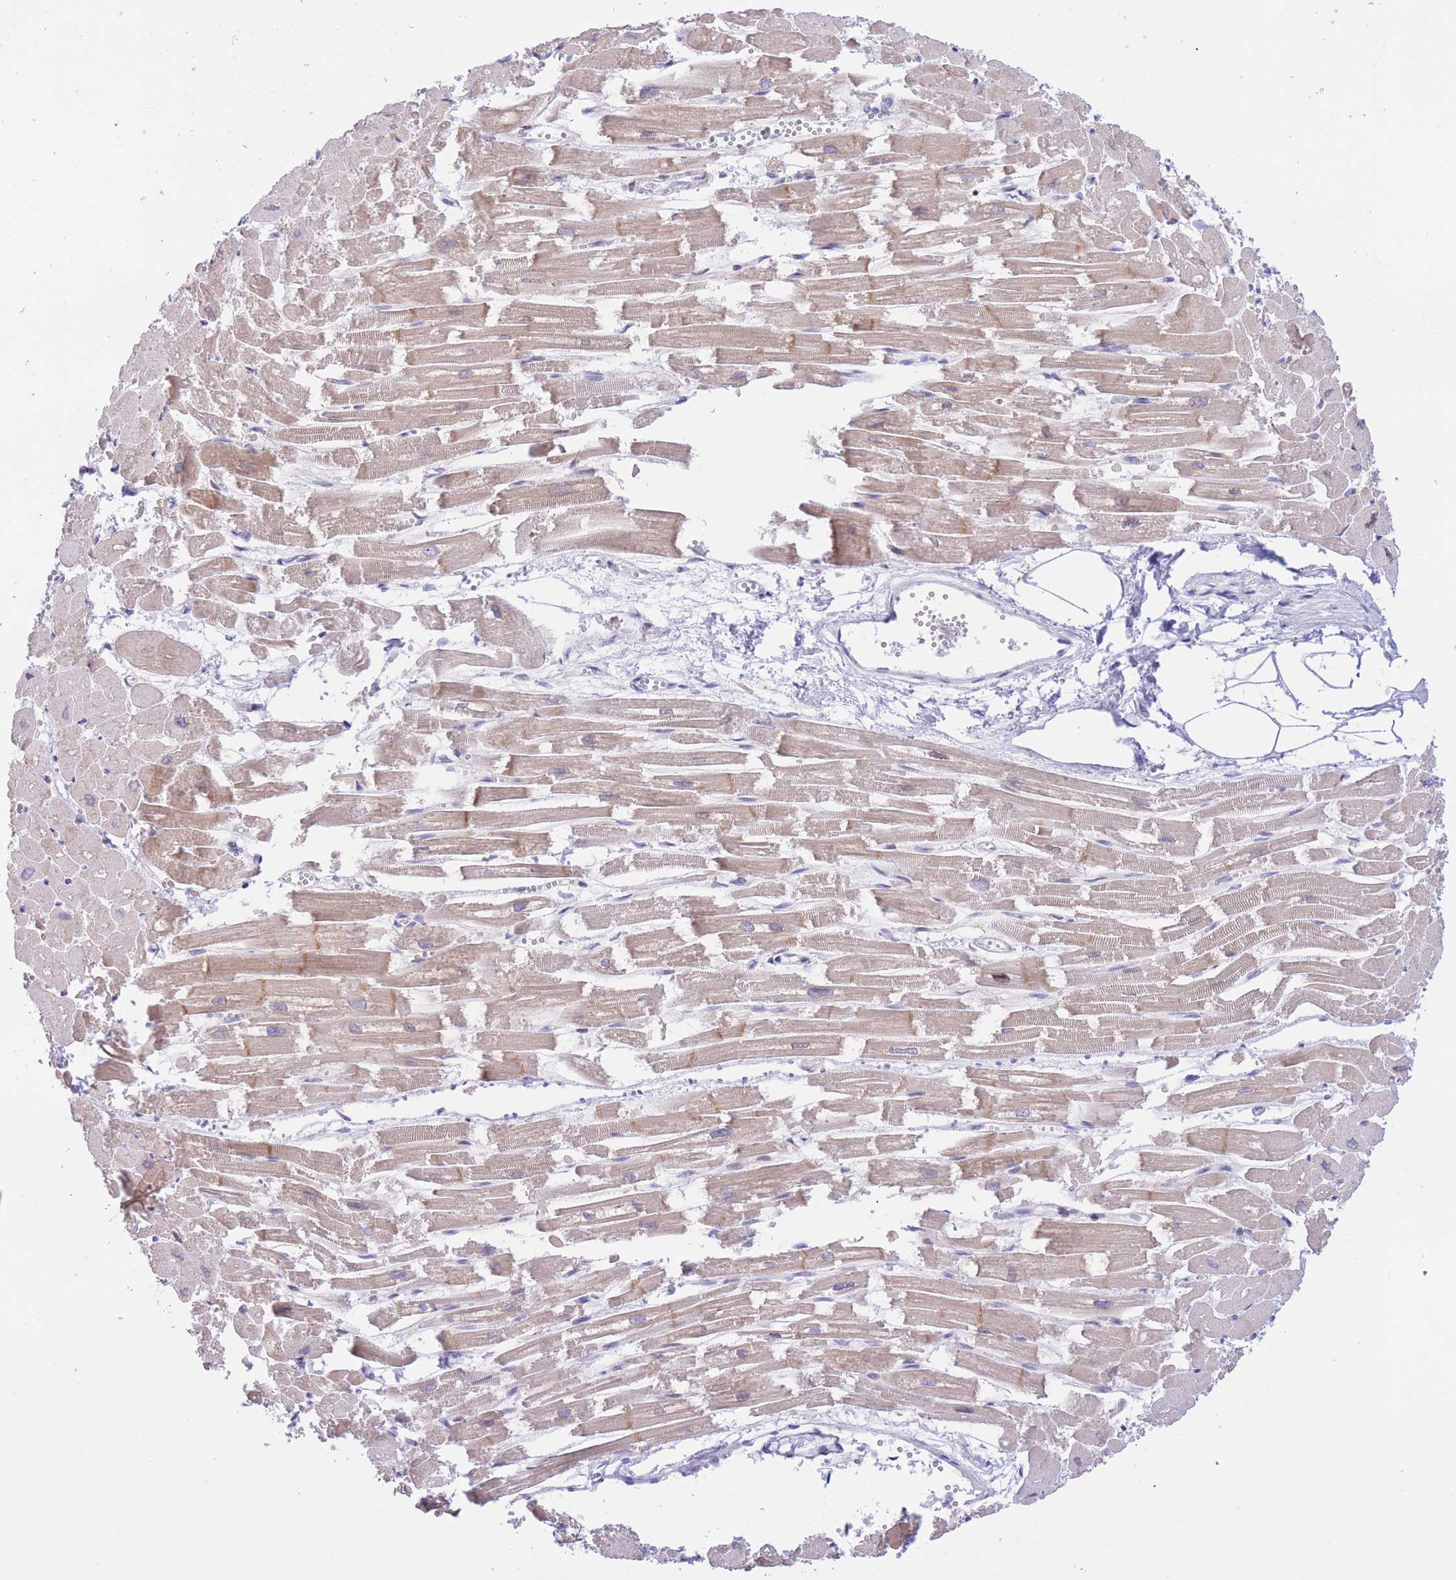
{"staining": {"intensity": "weak", "quantity": ">75%", "location": "cytoplasmic/membranous"}, "tissue": "heart muscle", "cell_type": "Cardiomyocytes", "image_type": "normal", "snomed": [{"axis": "morphology", "description": "Normal tissue, NOS"}, {"axis": "topography", "description": "Heart"}], "caption": "Heart muscle stained for a protein (brown) reveals weak cytoplasmic/membranous positive positivity in approximately >75% of cardiomyocytes.", "gene": "RPL39L", "patient": {"sex": "male", "age": 54}}